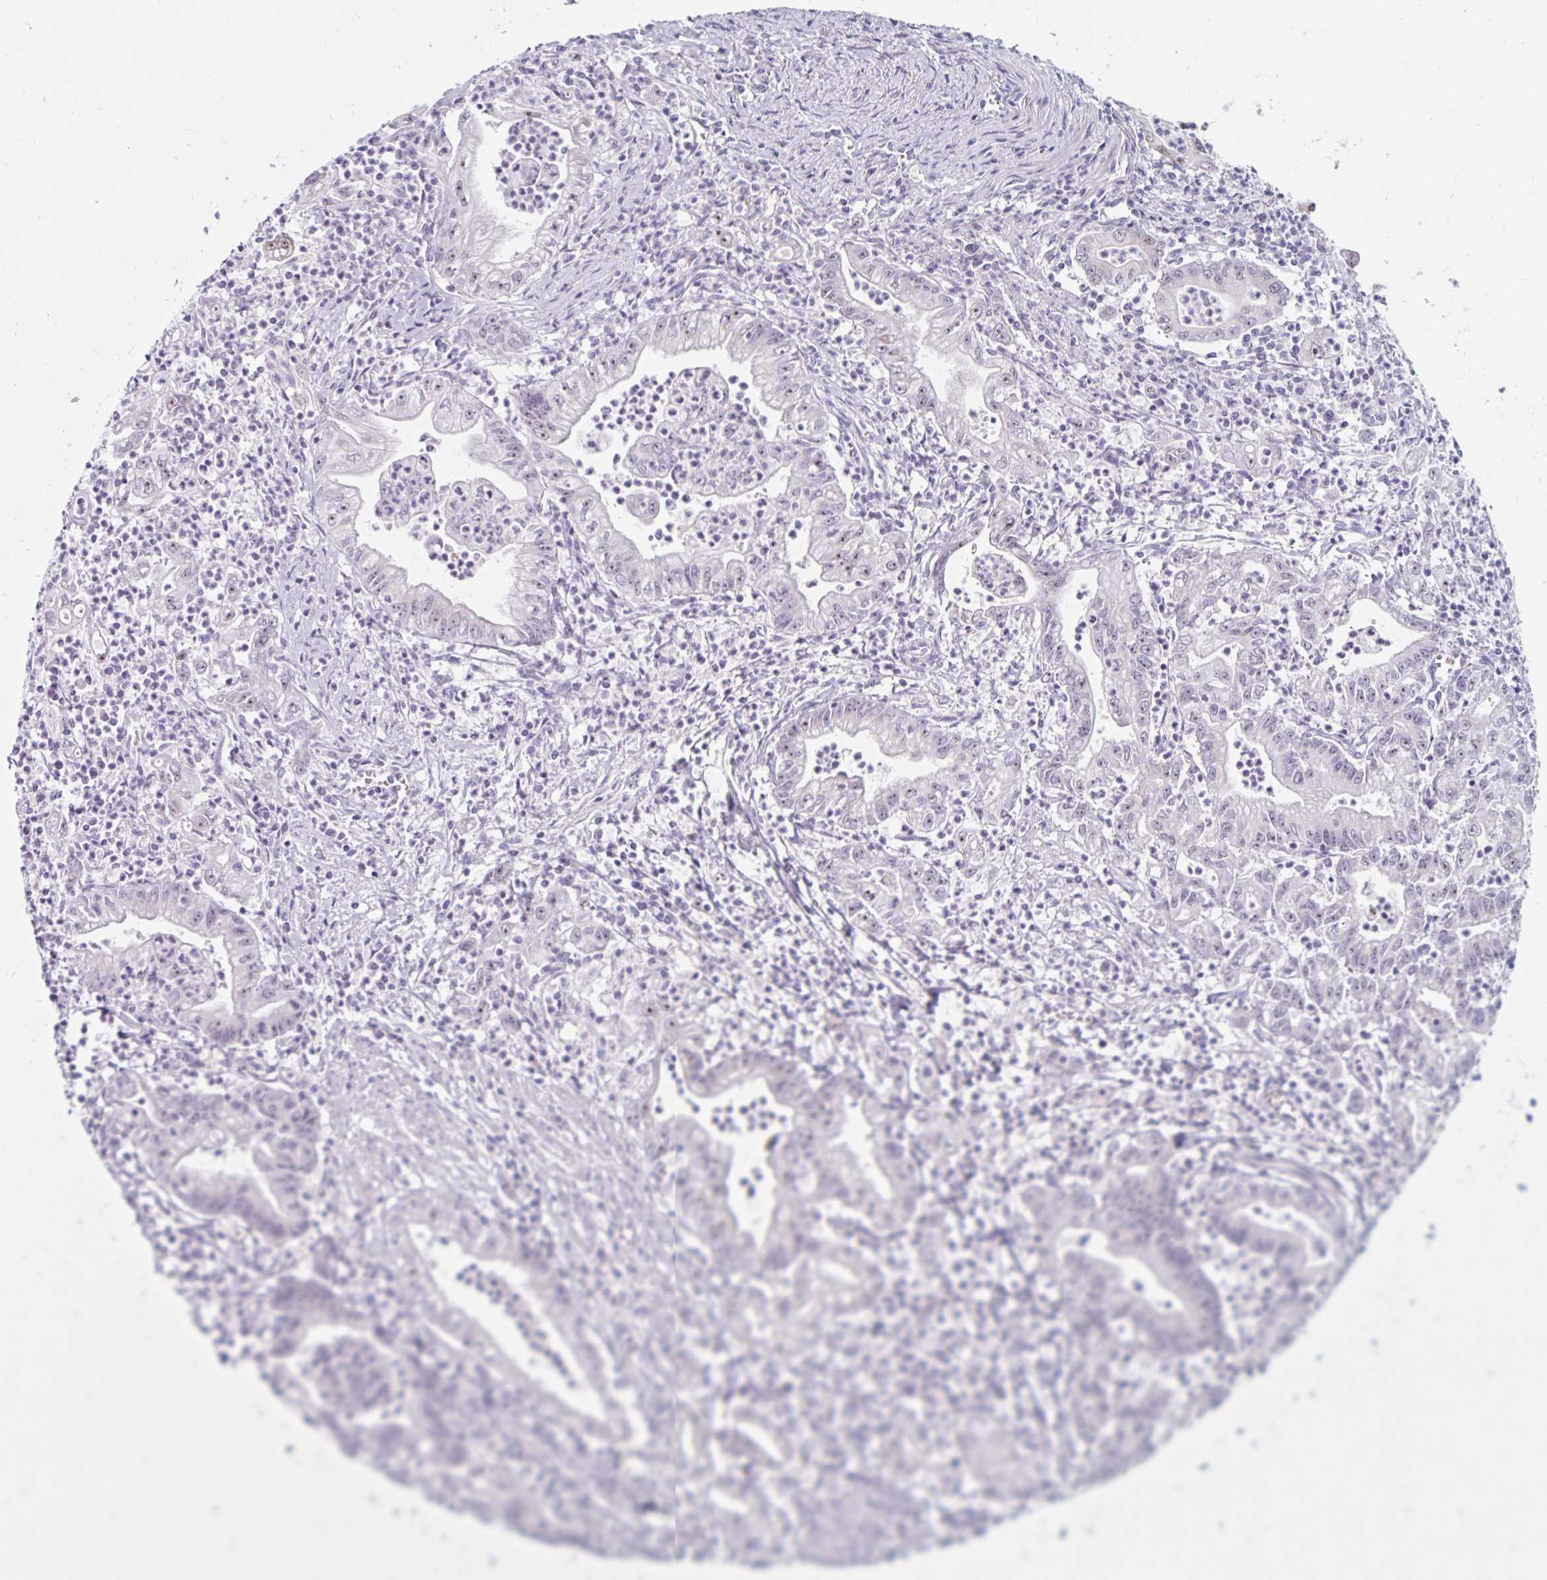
{"staining": {"intensity": "weak", "quantity": "<25%", "location": "nuclear"}, "tissue": "stomach cancer", "cell_type": "Tumor cells", "image_type": "cancer", "snomed": [{"axis": "morphology", "description": "Adenocarcinoma, NOS"}, {"axis": "topography", "description": "Stomach, upper"}], "caption": "Tumor cells show no significant protein expression in stomach cancer (adenocarcinoma). (Brightfield microscopy of DAB (3,3'-diaminobenzidine) immunohistochemistry at high magnification).", "gene": "NUP85", "patient": {"sex": "female", "age": 79}}